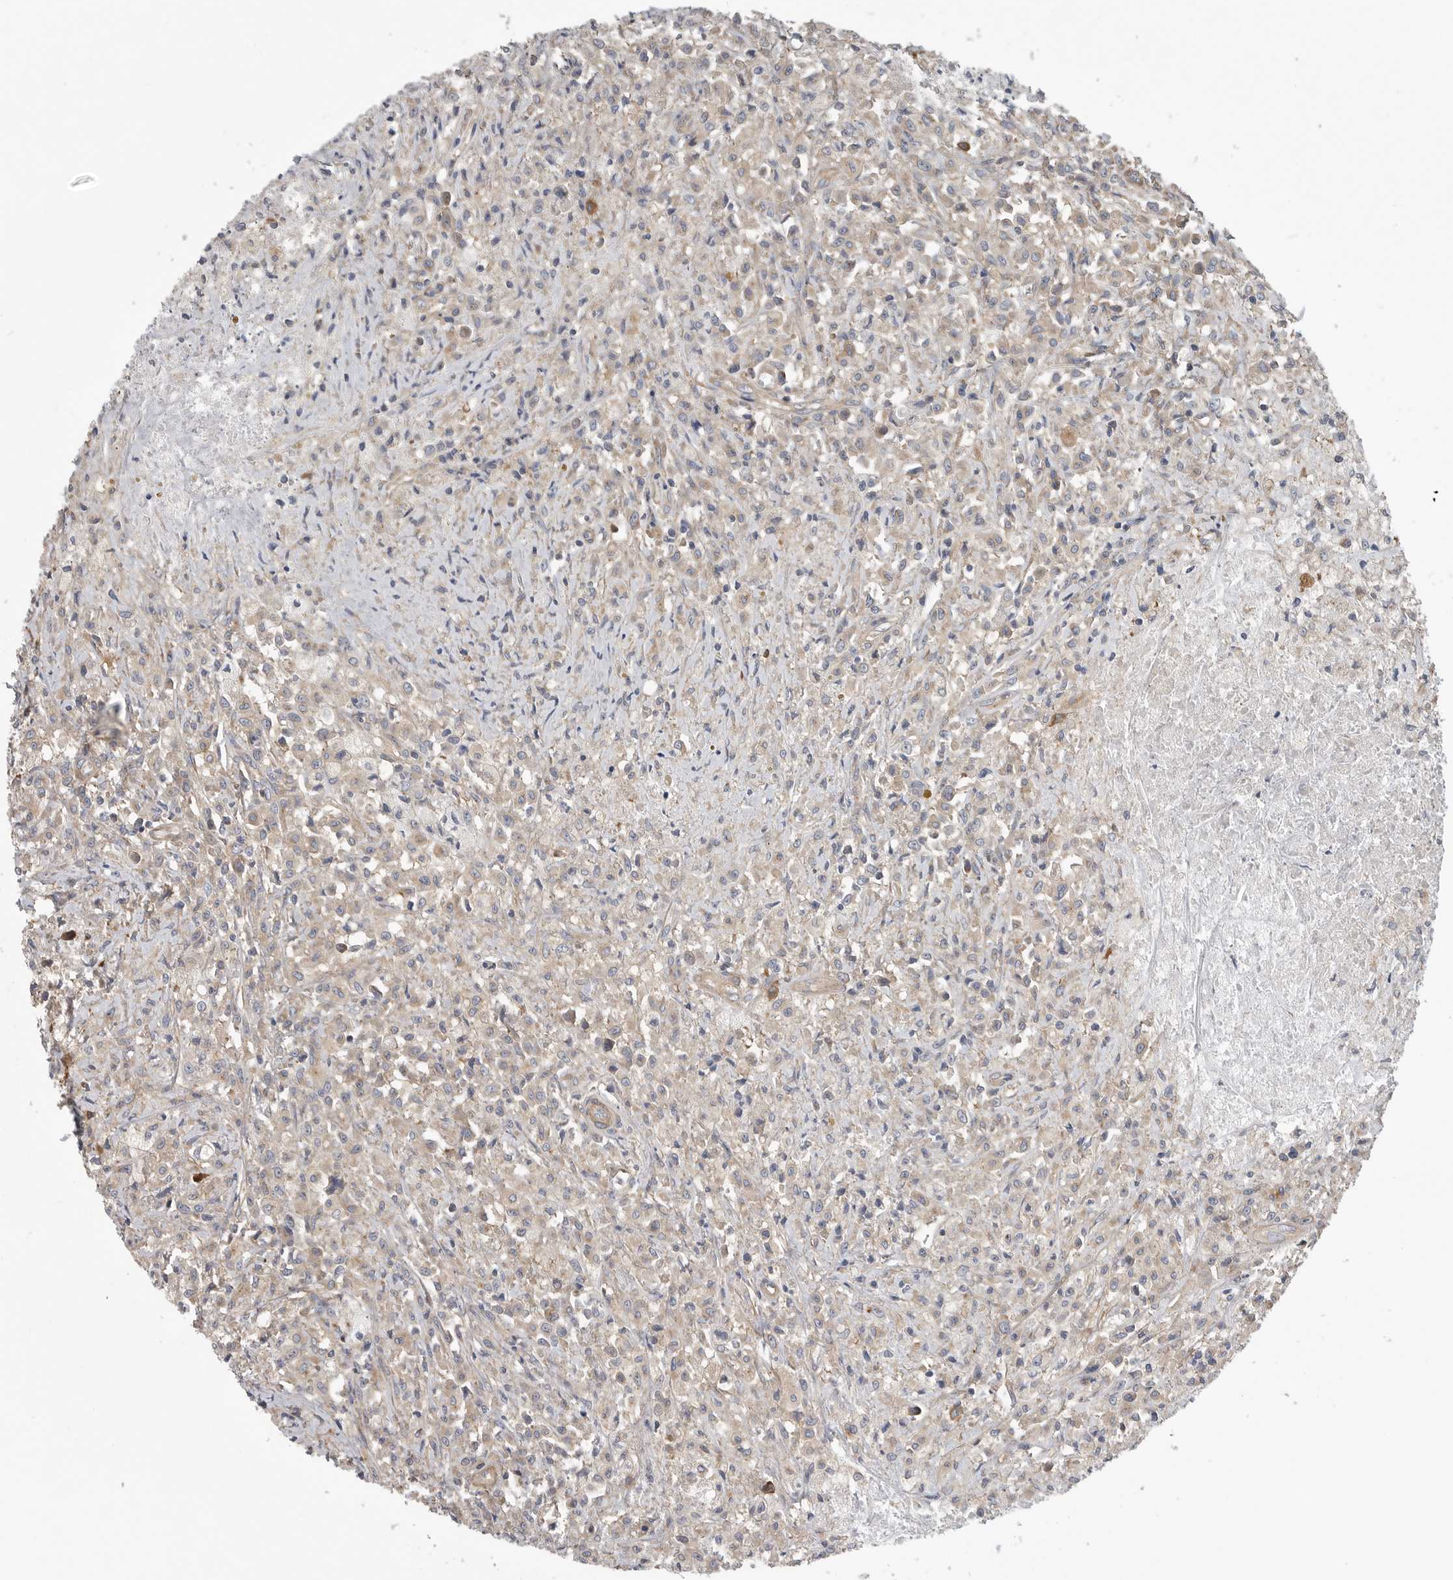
{"staining": {"intensity": "weak", "quantity": "25%-75%", "location": "cytoplasmic/membranous"}, "tissue": "testis cancer", "cell_type": "Tumor cells", "image_type": "cancer", "snomed": [{"axis": "morphology", "description": "Carcinoma, Embryonal, NOS"}, {"axis": "topography", "description": "Testis"}], "caption": "Protein expression analysis of testis cancer (embryonal carcinoma) shows weak cytoplasmic/membranous positivity in about 25%-75% of tumor cells.", "gene": "OXR1", "patient": {"sex": "male", "age": 2}}